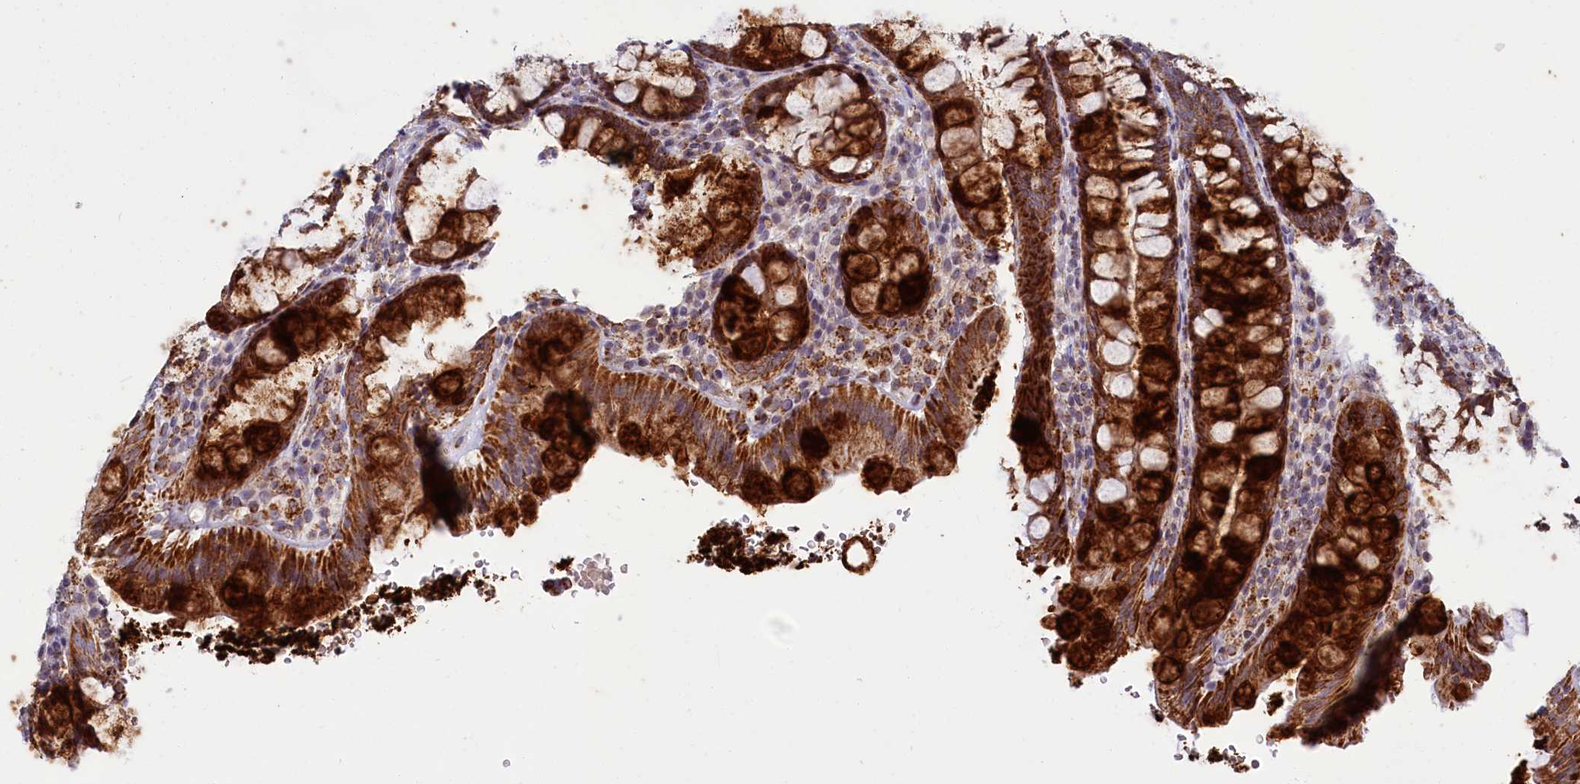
{"staining": {"intensity": "strong", "quantity": ">75%", "location": "cytoplasmic/membranous"}, "tissue": "rectum", "cell_type": "Glandular cells", "image_type": "normal", "snomed": [{"axis": "morphology", "description": "Normal tissue, NOS"}, {"axis": "topography", "description": "Rectum"}], "caption": "Immunohistochemistry (IHC) of benign human rectum demonstrates high levels of strong cytoplasmic/membranous positivity in approximately >75% of glandular cells. The protein of interest is stained brown, and the nuclei are stained in blue (DAB IHC with brightfield microscopy, high magnification).", "gene": "DYNC2H1", "patient": {"sex": "male", "age": 83}}